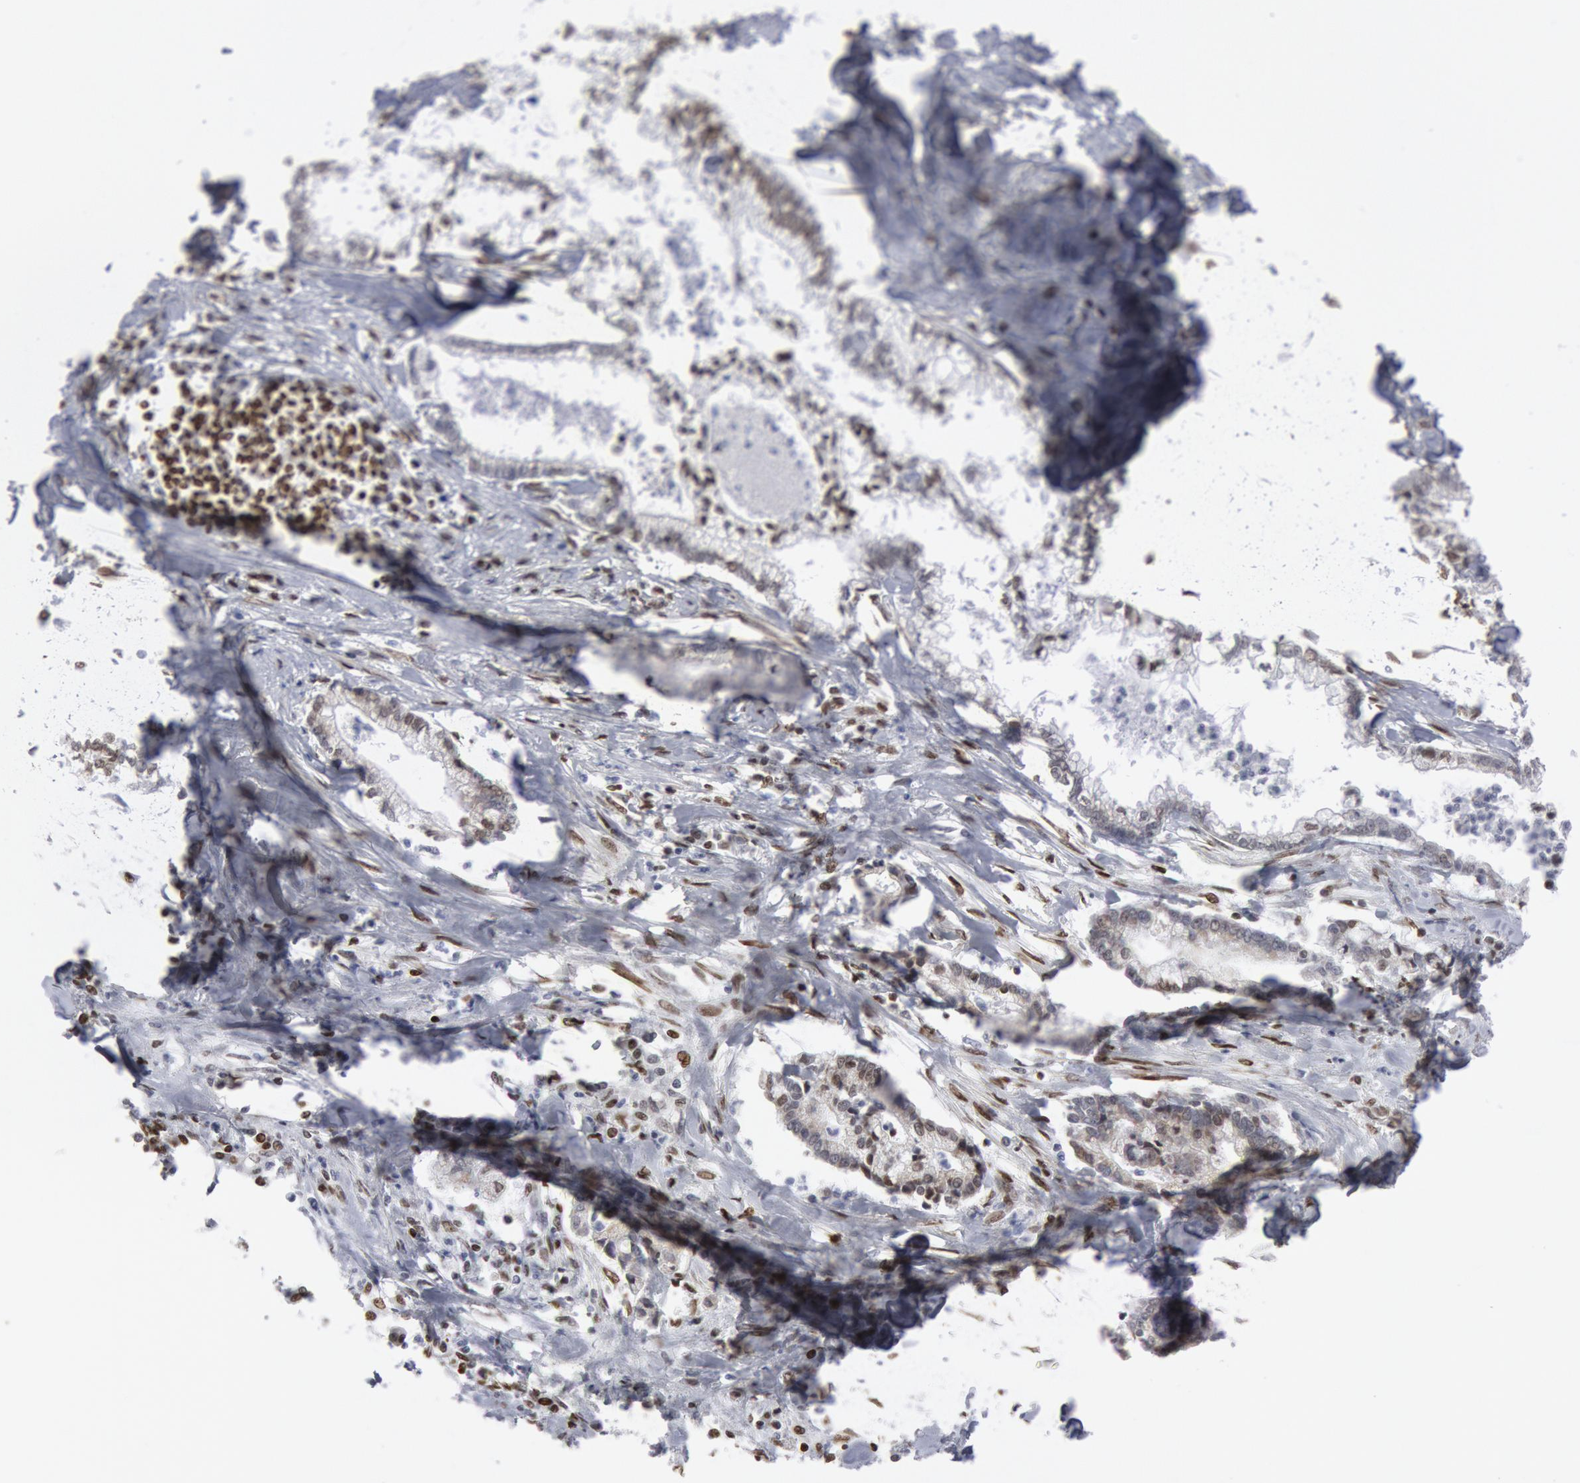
{"staining": {"intensity": "weak", "quantity": "<25%", "location": "nuclear"}, "tissue": "liver cancer", "cell_type": "Tumor cells", "image_type": "cancer", "snomed": [{"axis": "morphology", "description": "Cholangiocarcinoma"}, {"axis": "topography", "description": "Liver"}], "caption": "Immunohistochemistry of cholangiocarcinoma (liver) exhibits no positivity in tumor cells.", "gene": "MECP2", "patient": {"sex": "male", "age": 57}}